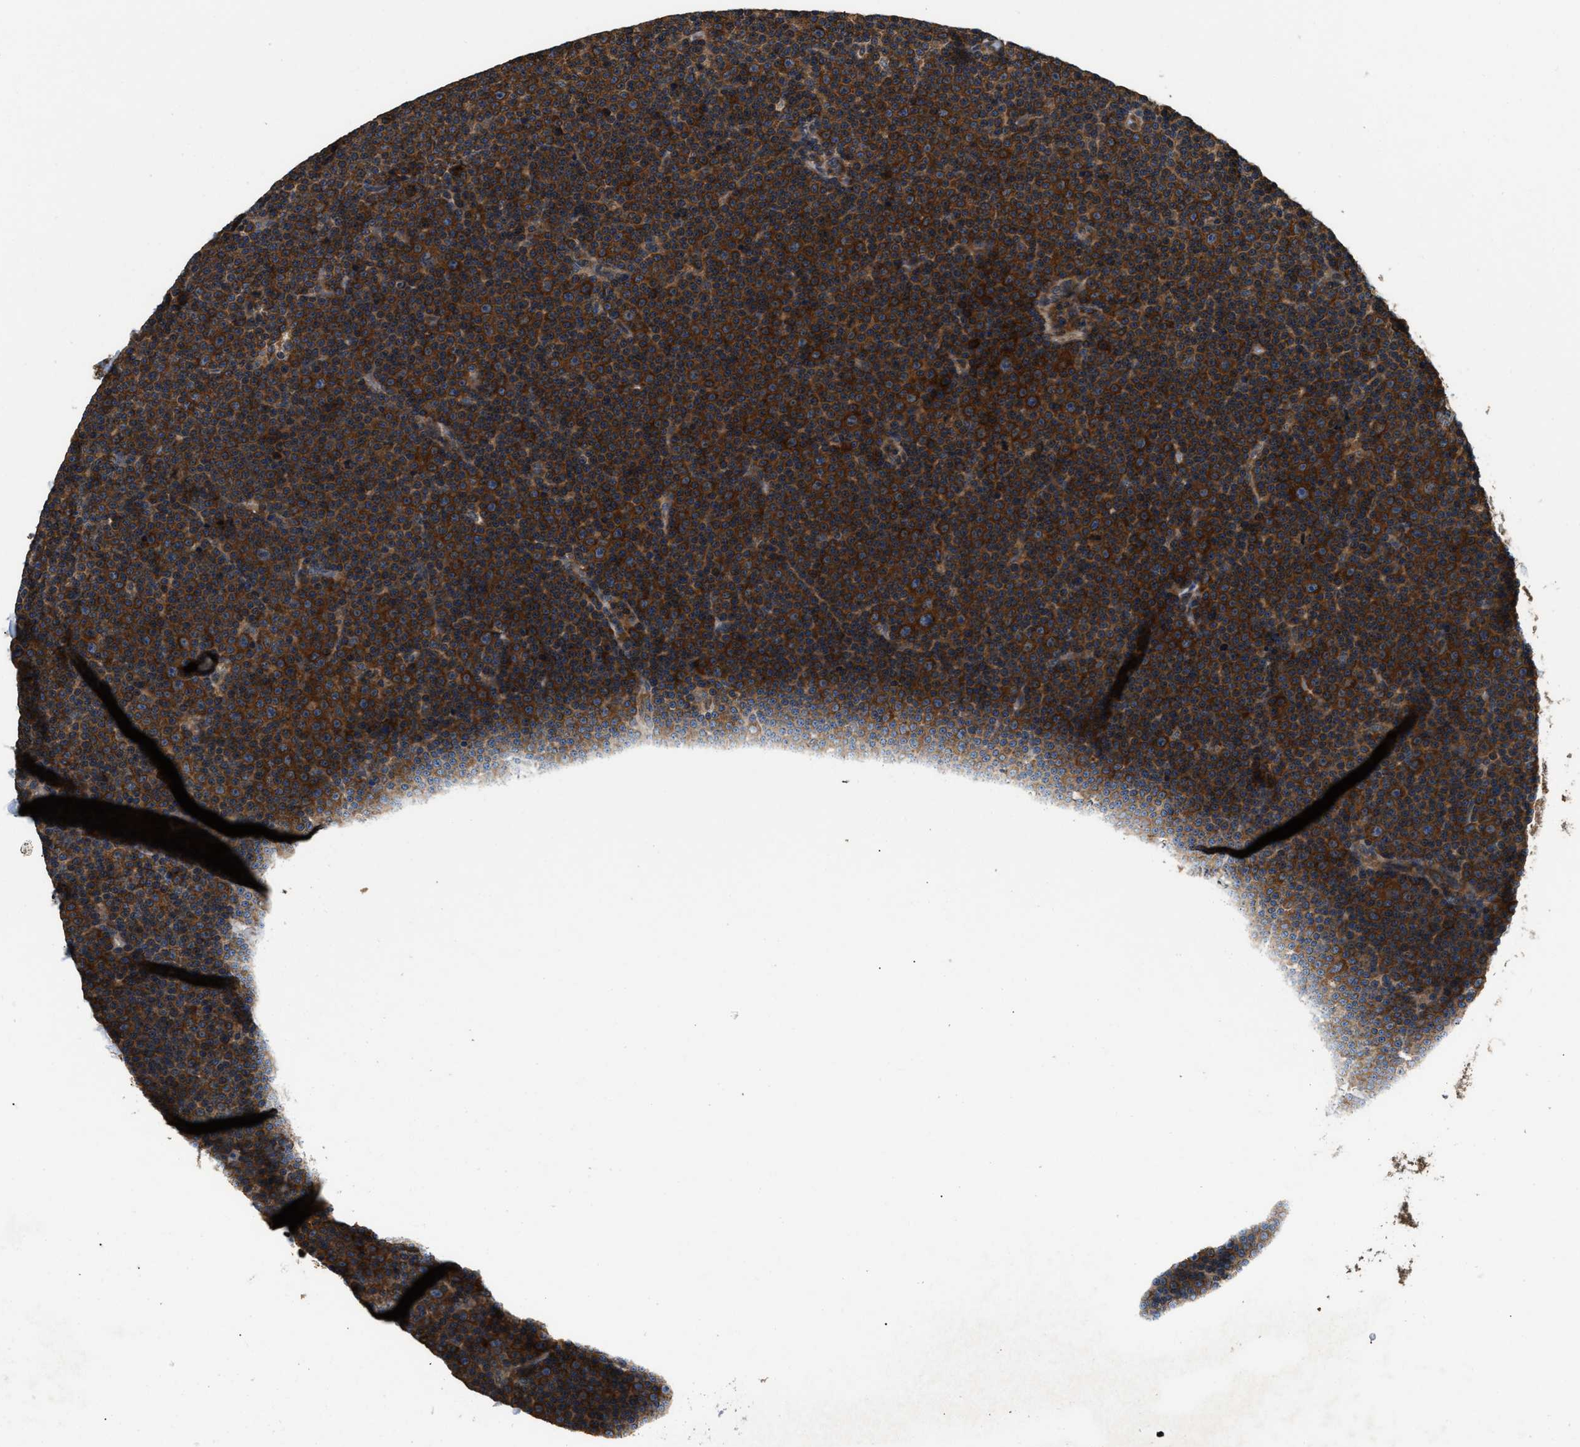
{"staining": {"intensity": "strong", "quantity": ">75%", "location": "cytoplasmic/membranous"}, "tissue": "lymphoma", "cell_type": "Tumor cells", "image_type": "cancer", "snomed": [{"axis": "morphology", "description": "Malignant lymphoma, non-Hodgkin's type, Low grade"}, {"axis": "topography", "description": "Lymph node"}], "caption": "Strong cytoplasmic/membranous staining is seen in approximately >75% of tumor cells in lymphoma.", "gene": "DNAJC2", "patient": {"sex": "female", "age": 67}}